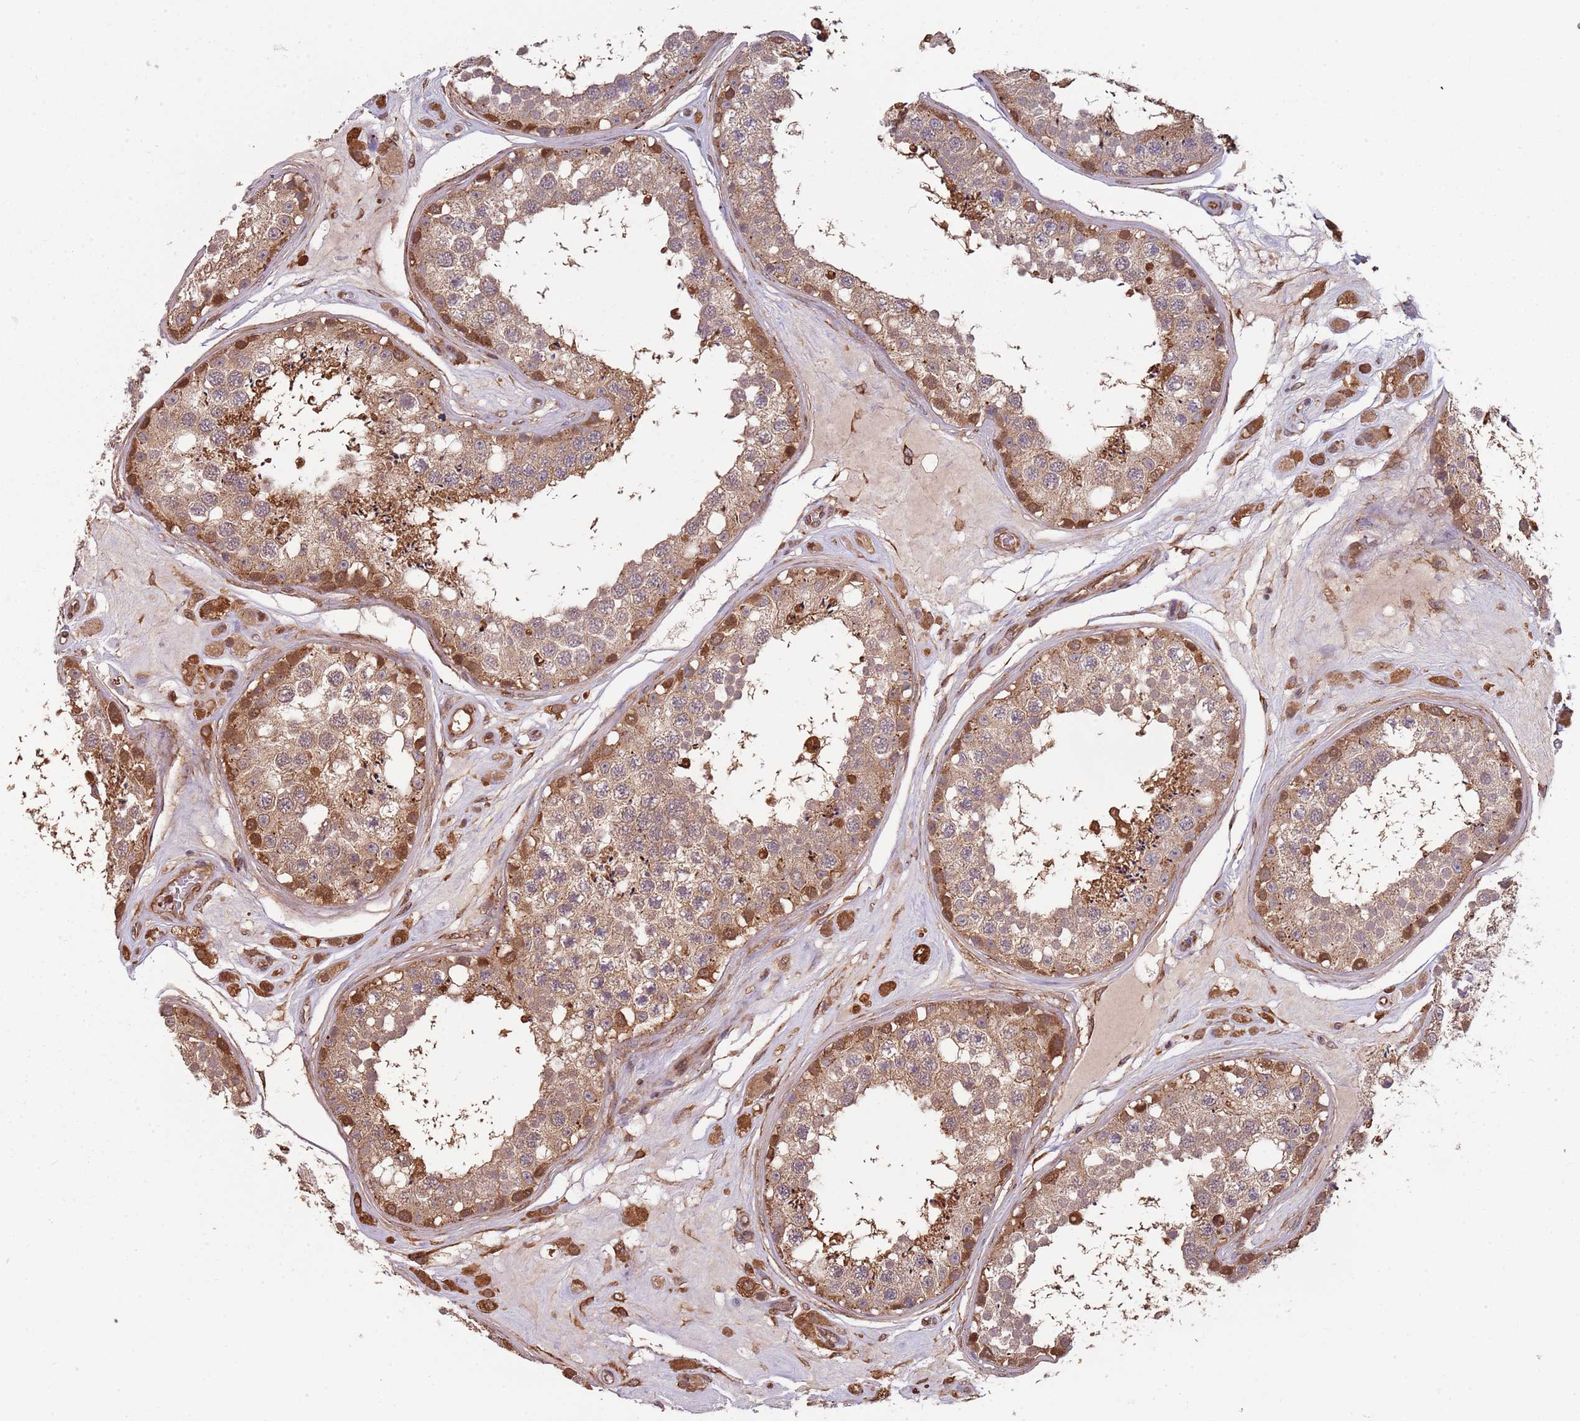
{"staining": {"intensity": "moderate", "quantity": ">75%", "location": "cytoplasmic/membranous"}, "tissue": "testis", "cell_type": "Cells in seminiferous ducts", "image_type": "normal", "snomed": [{"axis": "morphology", "description": "Normal tissue, NOS"}, {"axis": "topography", "description": "Testis"}], "caption": "Immunohistochemical staining of benign human testis displays medium levels of moderate cytoplasmic/membranous expression in about >75% of cells in seminiferous ducts. Immunohistochemistry stains the protein of interest in brown and the nuclei are stained blue.", "gene": "COG4", "patient": {"sex": "male", "age": 25}}